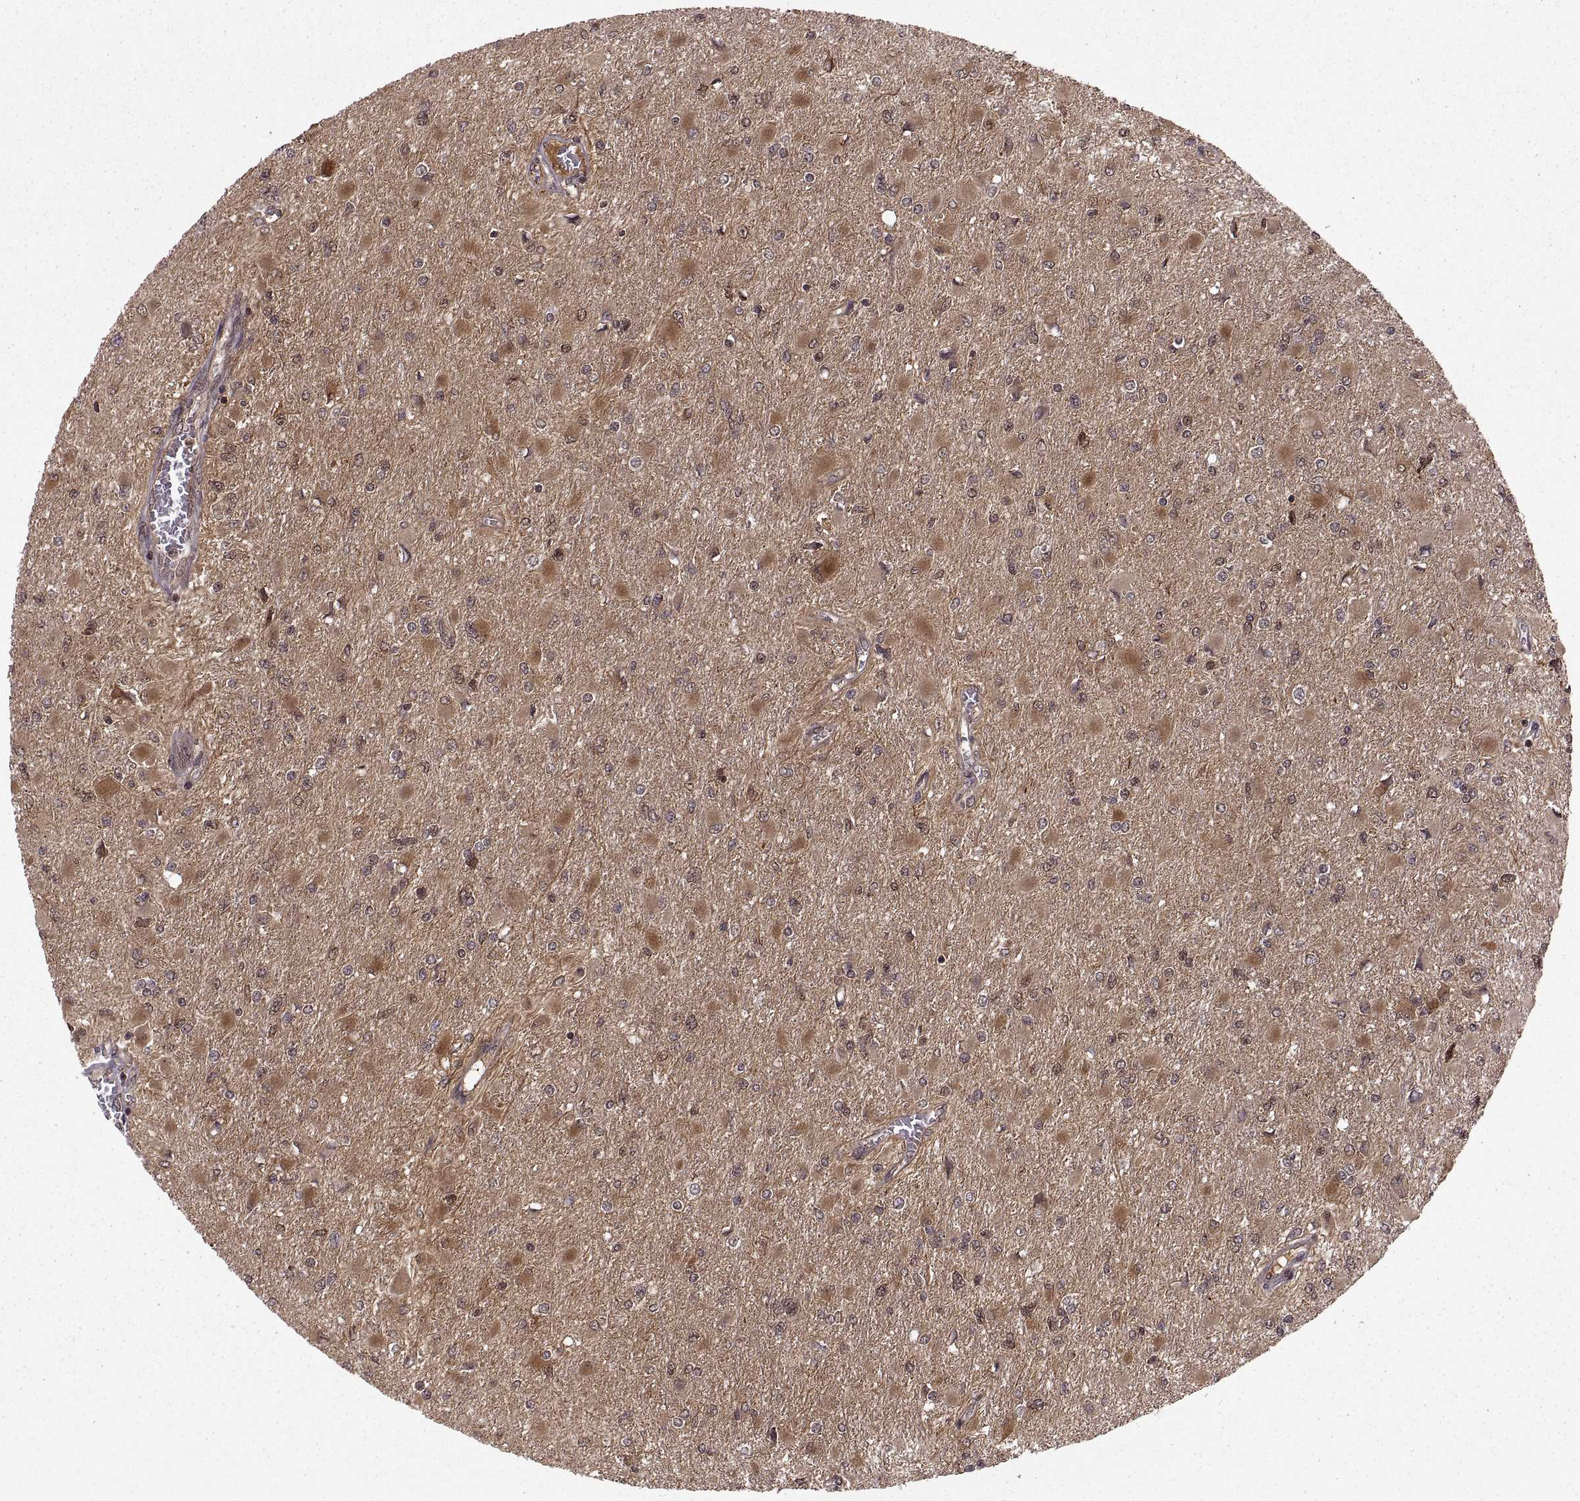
{"staining": {"intensity": "moderate", "quantity": ">75%", "location": "cytoplasmic/membranous"}, "tissue": "glioma", "cell_type": "Tumor cells", "image_type": "cancer", "snomed": [{"axis": "morphology", "description": "Glioma, malignant, High grade"}, {"axis": "topography", "description": "Cerebral cortex"}], "caption": "IHC image of human glioma stained for a protein (brown), which displays medium levels of moderate cytoplasmic/membranous expression in about >75% of tumor cells.", "gene": "DEDD", "patient": {"sex": "female", "age": 36}}